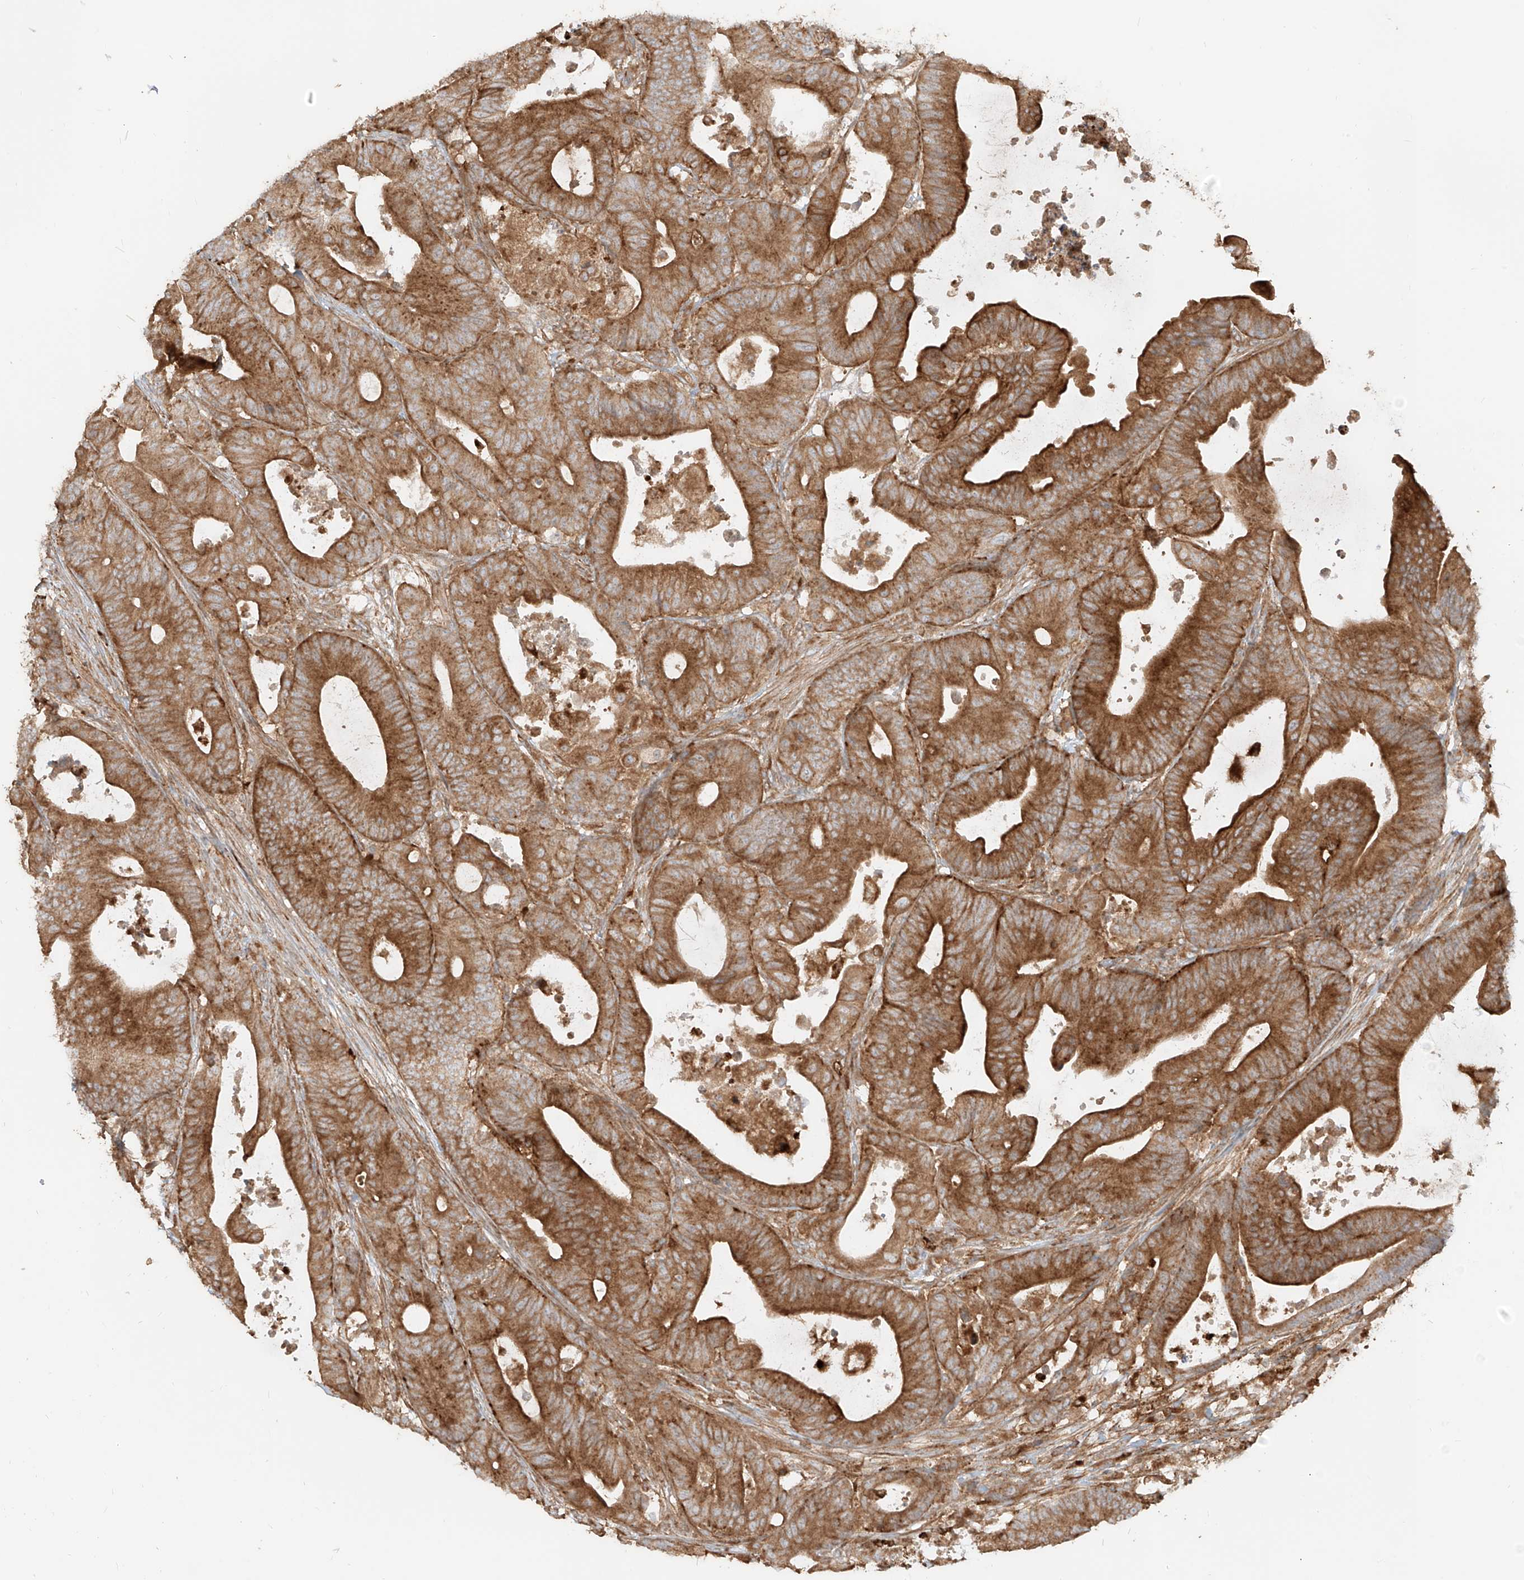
{"staining": {"intensity": "moderate", "quantity": ">75%", "location": "cytoplasmic/membranous"}, "tissue": "colorectal cancer", "cell_type": "Tumor cells", "image_type": "cancer", "snomed": [{"axis": "morphology", "description": "Adenocarcinoma, NOS"}, {"axis": "topography", "description": "Colon"}], "caption": "Colorectal cancer stained with DAB immunohistochemistry displays medium levels of moderate cytoplasmic/membranous staining in approximately >75% of tumor cells.", "gene": "CCDC115", "patient": {"sex": "female", "age": 84}}